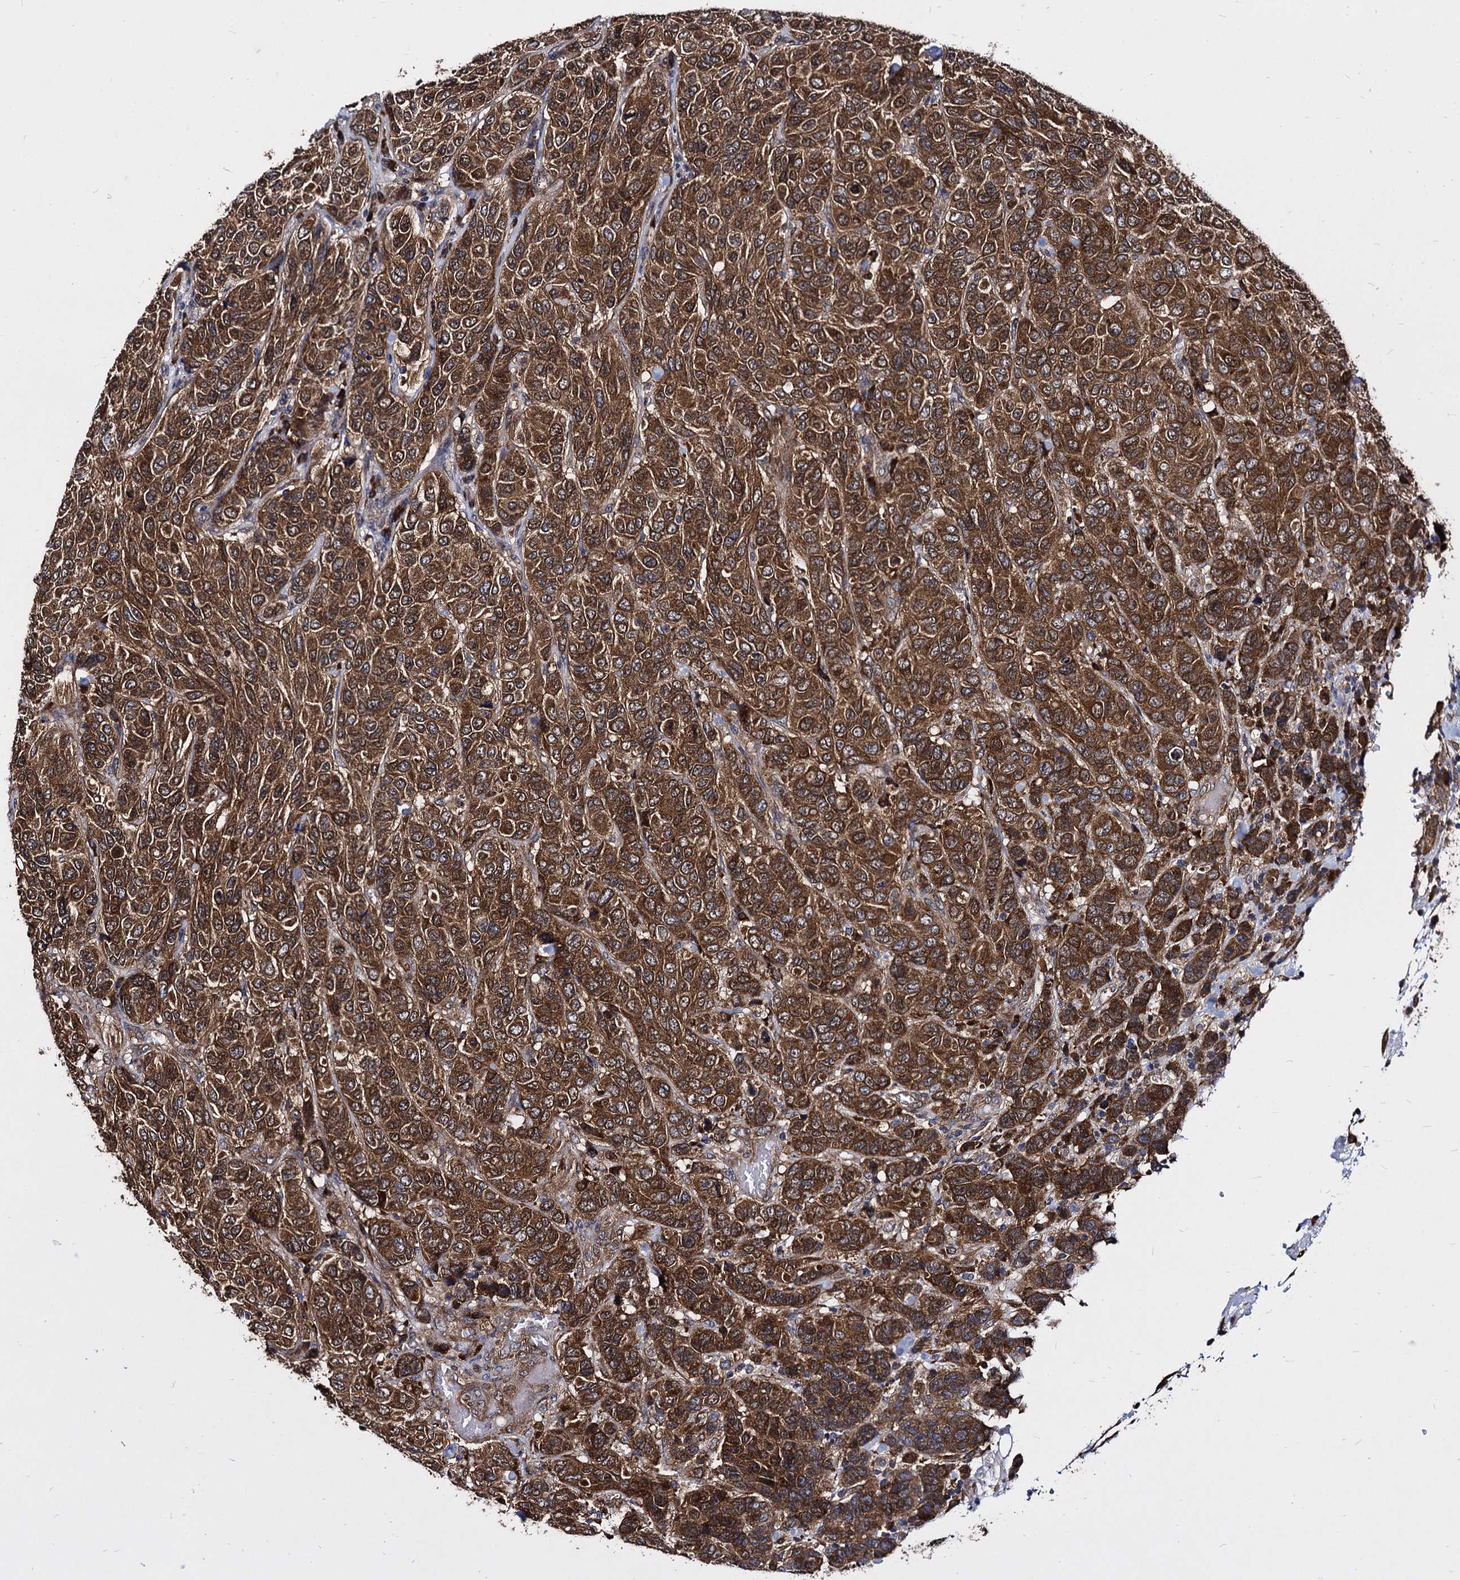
{"staining": {"intensity": "strong", "quantity": ">75%", "location": "cytoplasmic/membranous"}, "tissue": "breast cancer", "cell_type": "Tumor cells", "image_type": "cancer", "snomed": [{"axis": "morphology", "description": "Duct carcinoma"}, {"axis": "topography", "description": "Breast"}], "caption": "Breast cancer stained for a protein (brown) displays strong cytoplasmic/membranous positive staining in approximately >75% of tumor cells.", "gene": "NME1", "patient": {"sex": "female", "age": 55}}